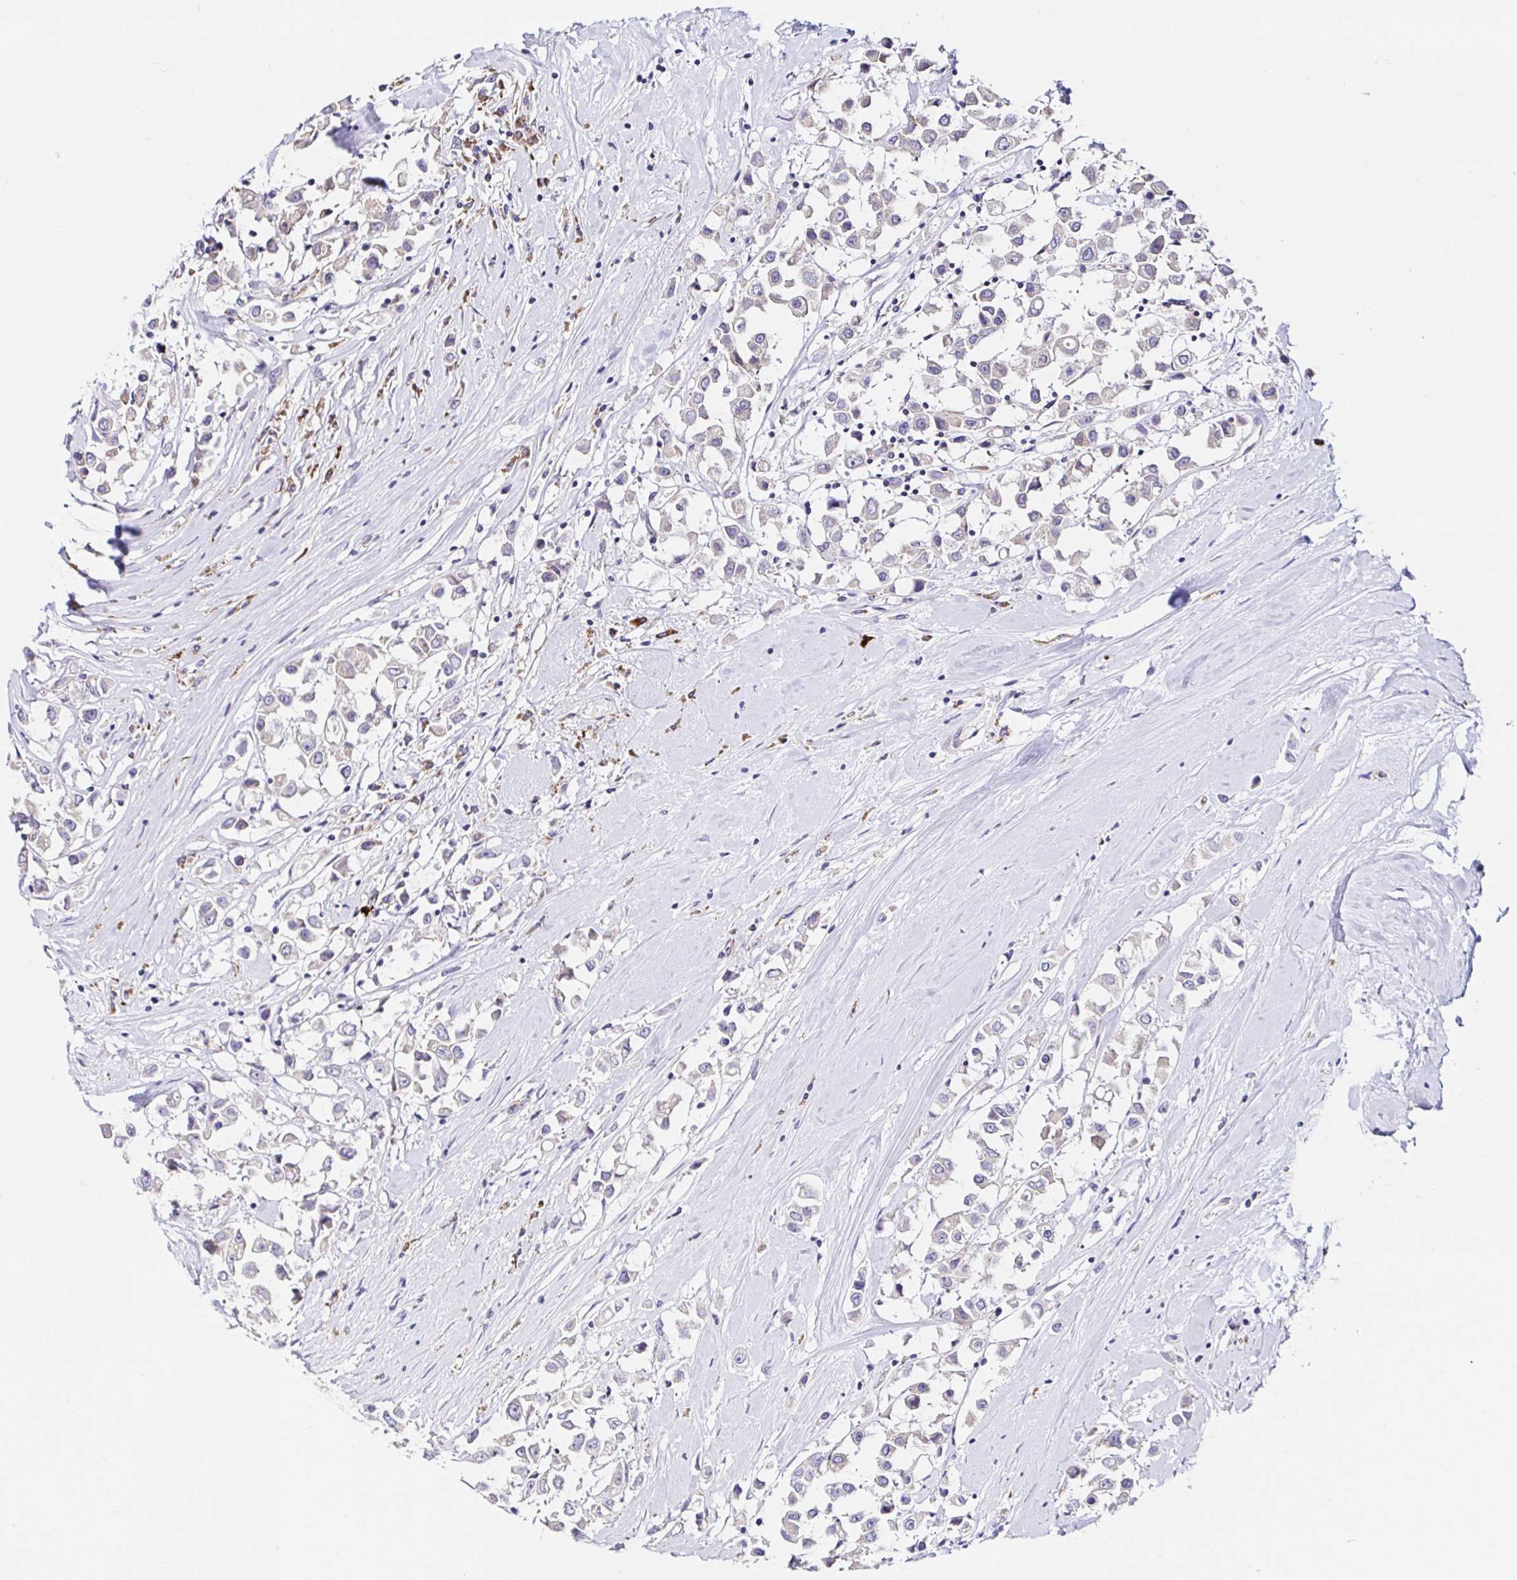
{"staining": {"intensity": "weak", "quantity": "<25%", "location": "cytoplasmic/membranous"}, "tissue": "breast cancer", "cell_type": "Tumor cells", "image_type": "cancer", "snomed": [{"axis": "morphology", "description": "Duct carcinoma"}, {"axis": "topography", "description": "Breast"}], "caption": "High power microscopy micrograph of an immunohistochemistry (IHC) histopathology image of infiltrating ductal carcinoma (breast), revealing no significant expression in tumor cells. (DAB (3,3'-diaminobenzidine) immunohistochemistry (IHC) with hematoxylin counter stain).", "gene": "VSIG2", "patient": {"sex": "female", "age": 61}}